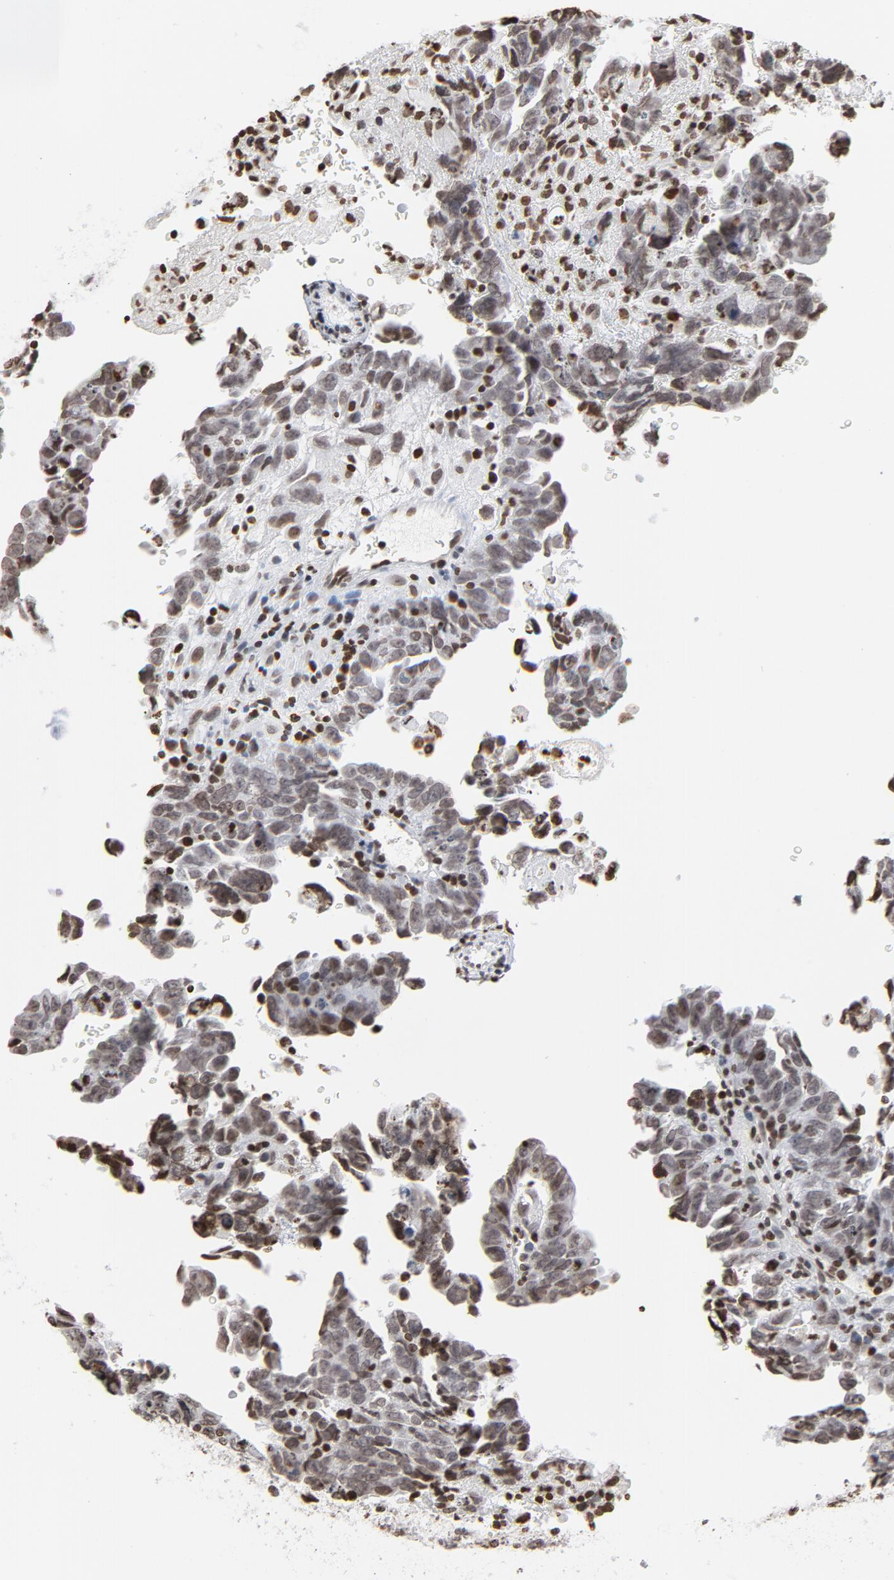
{"staining": {"intensity": "weak", "quantity": ">75%", "location": "nuclear"}, "tissue": "testis cancer", "cell_type": "Tumor cells", "image_type": "cancer", "snomed": [{"axis": "morphology", "description": "Carcinoma, Embryonal, NOS"}, {"axis": "topography", "description": "Testis"}], "caption": "A brown stain highlights weak nuclear staining of a protein in testis embryonal carcinoma tumor cells.", "gene": "H2AC12", "patient": {"sex": "male", "age": 28}}